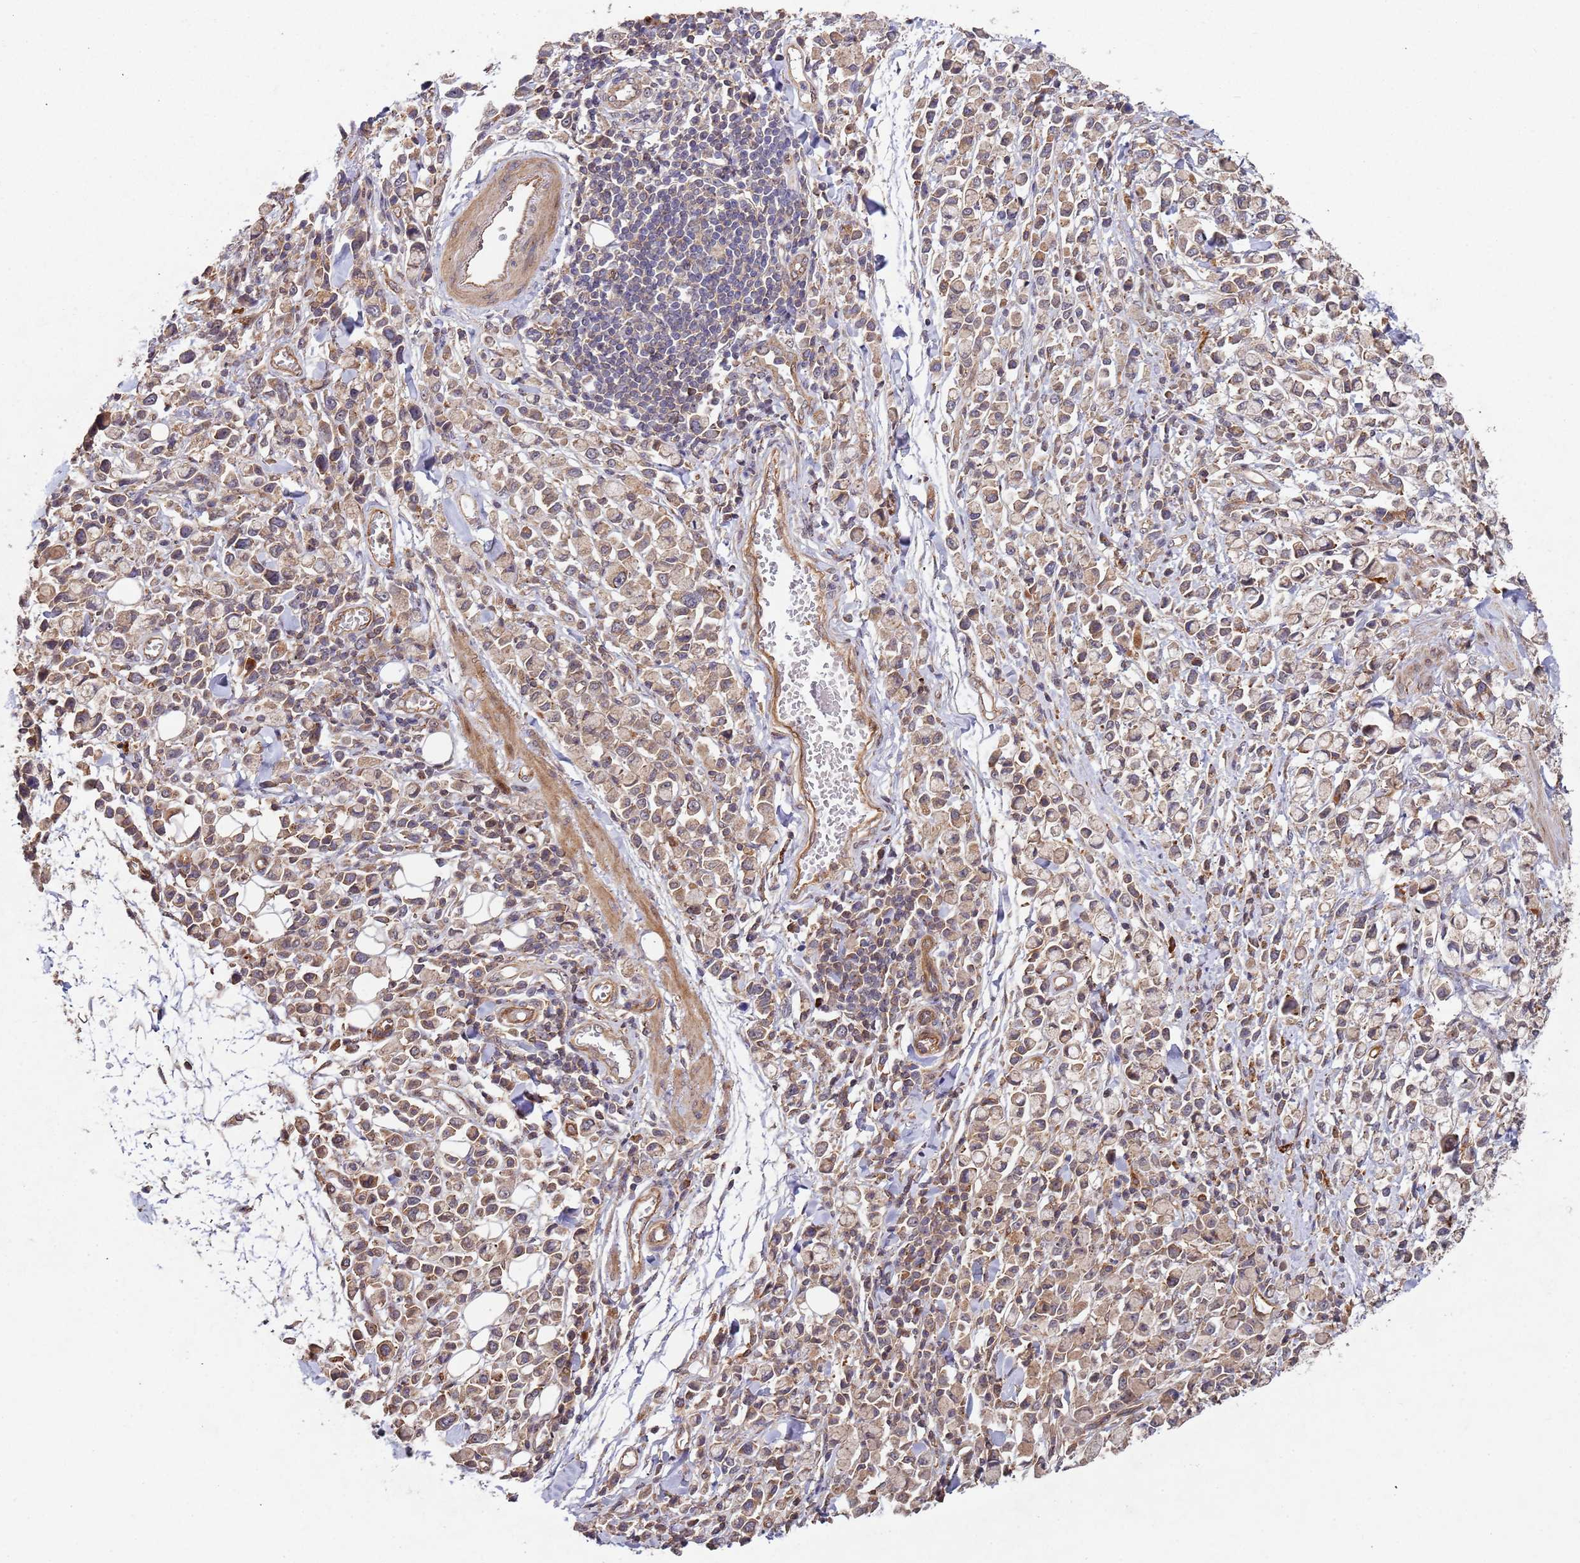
{"staining": {"intensity": "weak", "quantity": ">75%", "location": "cytoplasmic/membranous"}, "tissue": "stomach cancer", "cell_type": "Tumor cells", "image_type": "cancer", "snomed": [{"axis": "morphology", "description": "Adenocarcinoma, NOS"}, {"axis": "topography", "description": "Stomach"}], "caption": "Protein expression by immunohistochemistry displays weak cytoplasmic/membranous expression in about >75% of tumor cells in adenocarcinoma (stomach).", "gene": "KANSL1L", "patient": {"sex": "female", "age": 81}}